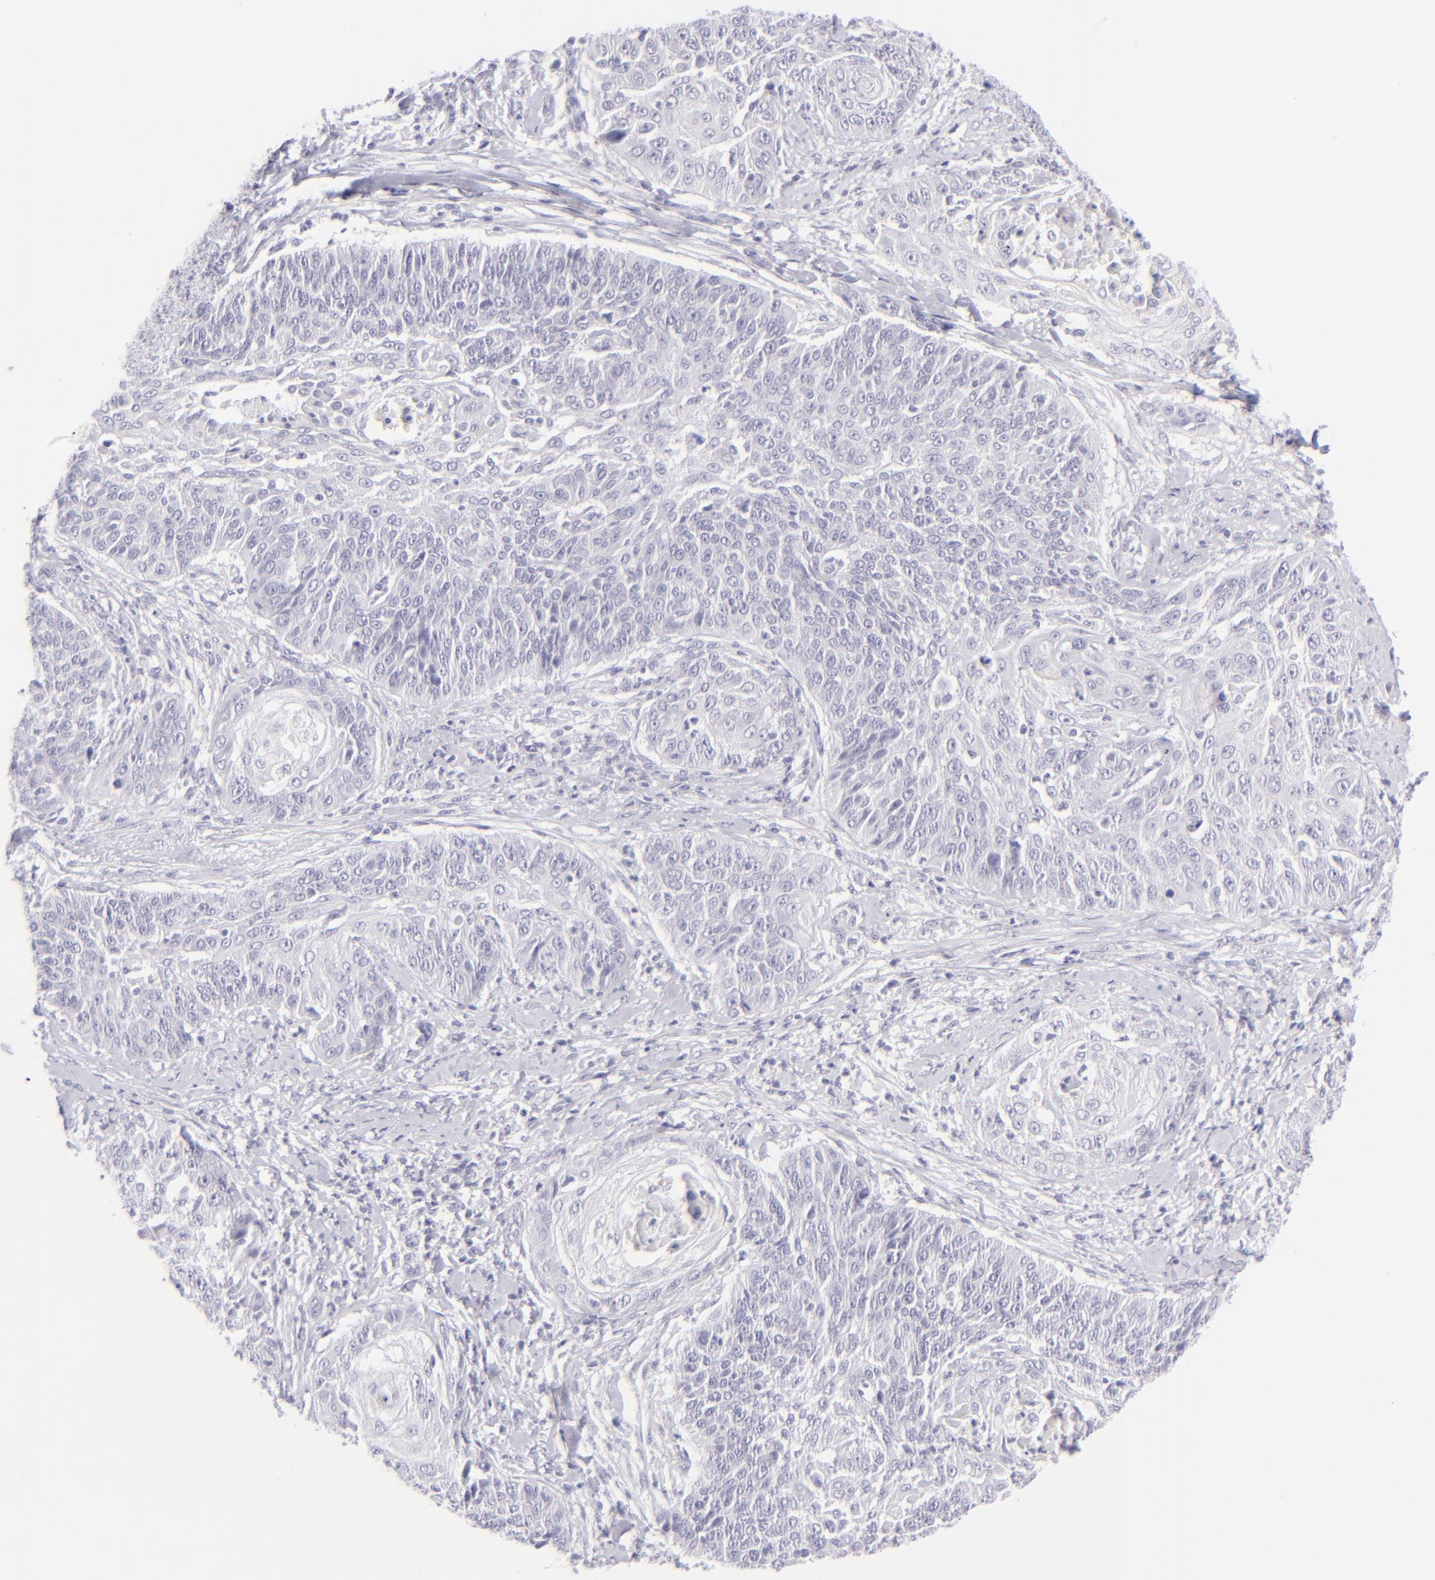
{"staining": {"intensity": "negative", "quantity": "none", "location": "none"}, "tissue": "cervical cancer", "cell_type": "Tumor cells", "image_type": "cancer", "snomed": [{"axis": "morphology", "description": "Squamous cell carcinoma, NOS"}, {"axis": "topography", "description": "Cervix"}], "caption": "DAB immunohistochemical staining of human squamous cell carcinoma (cervical) displays no significant staining in tumor cells.", "gene": "FCER2", "patient": {"sex": "female", "age": 64}}